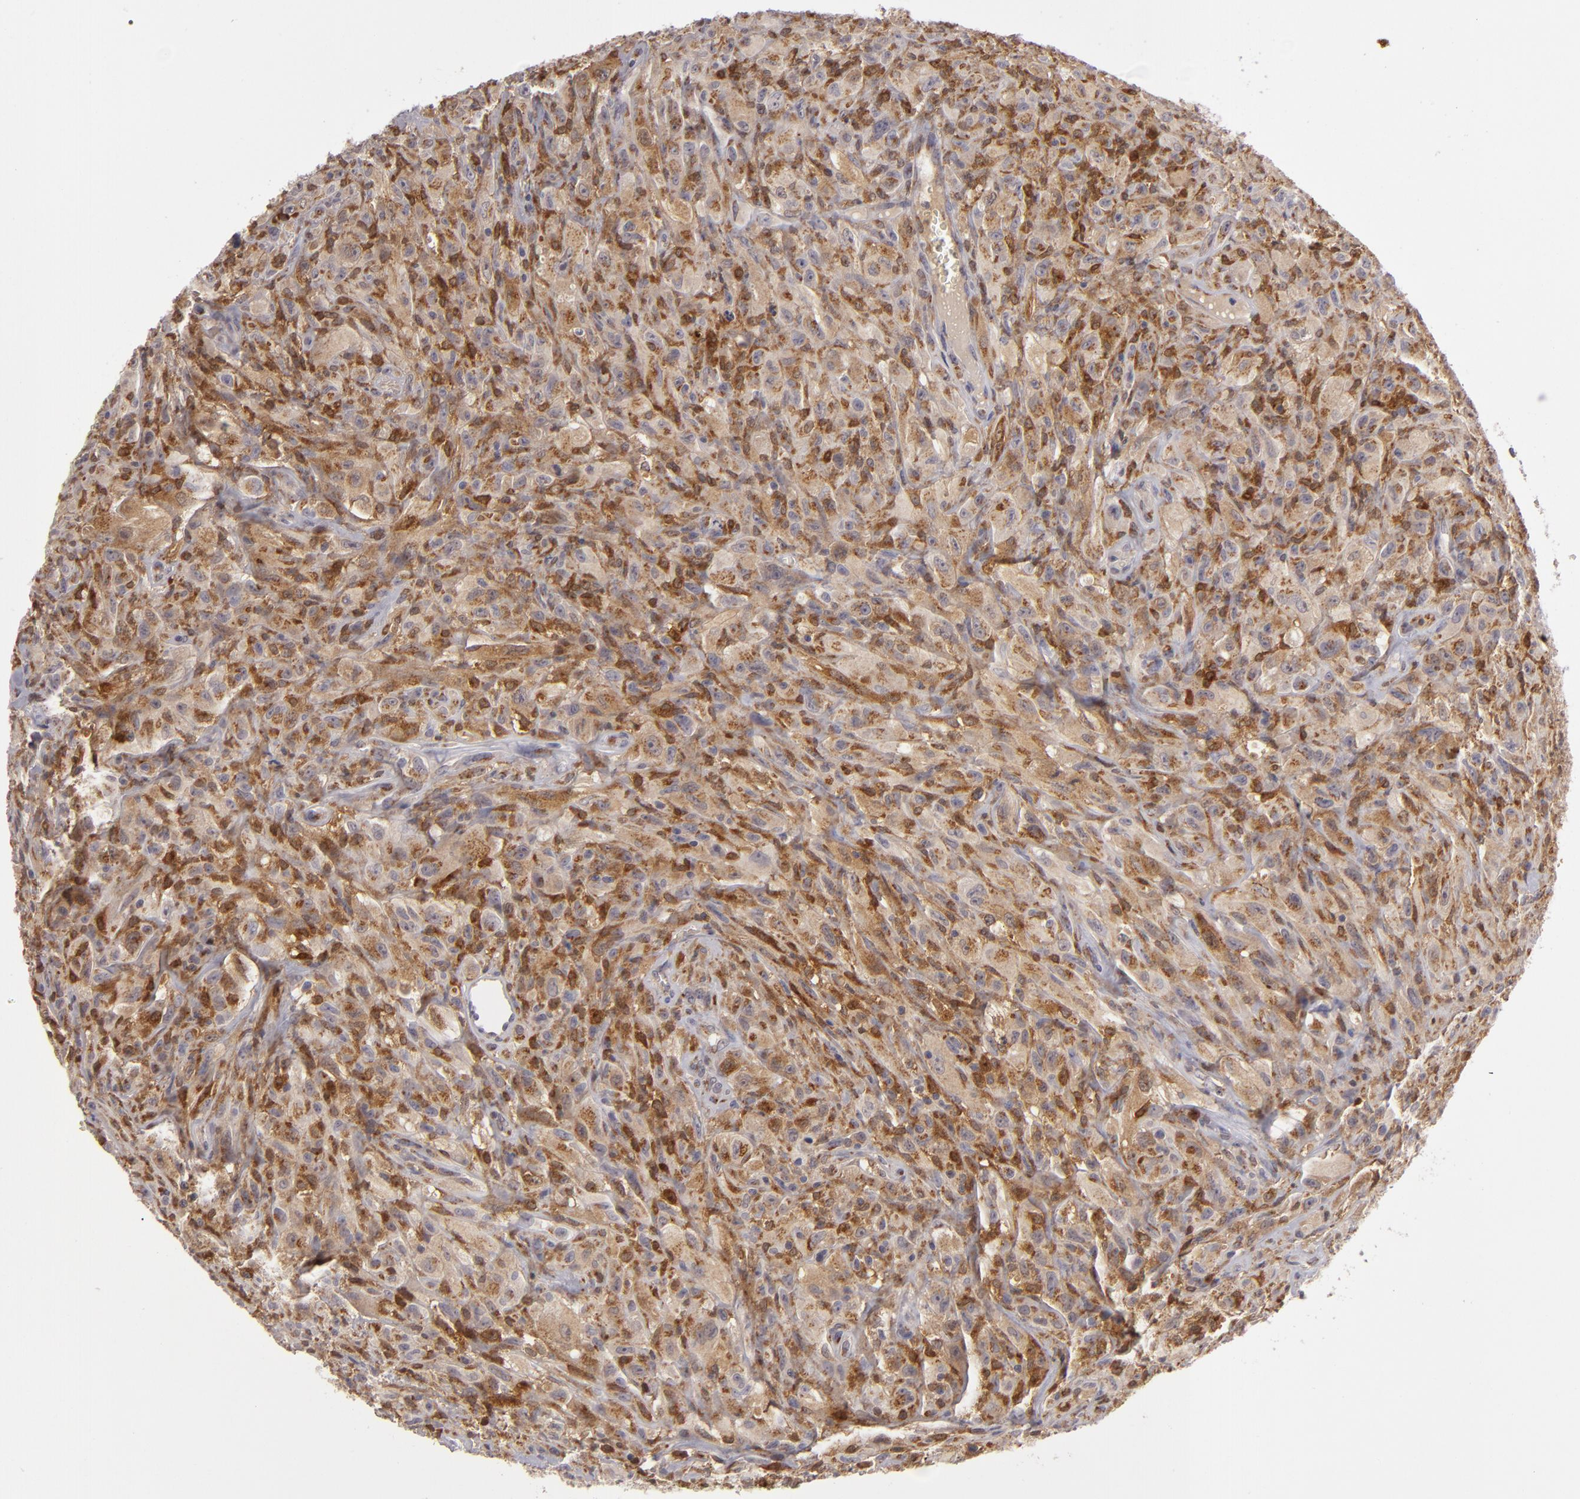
{"staining": {"intensity": "strong", "quantity": ">75%", "location": "cytoplasmic/membranous"}, "tissue": "glioma", "cell_type": "Tumor cells", "image_type": "cancer", "snomed": [{"axis": "morphology", "description": "Glioma, malignant, High grade"}, {"axis": "topography", "description": "Brain"}], "caption": "Tumor cells reveal high levels of strong cytoplasmic/membranous positivity in about >75% of cells in malignant high-grade glioma.", "gene": "SH2D4A", "patient": {"sex": "male", "age": 48}}